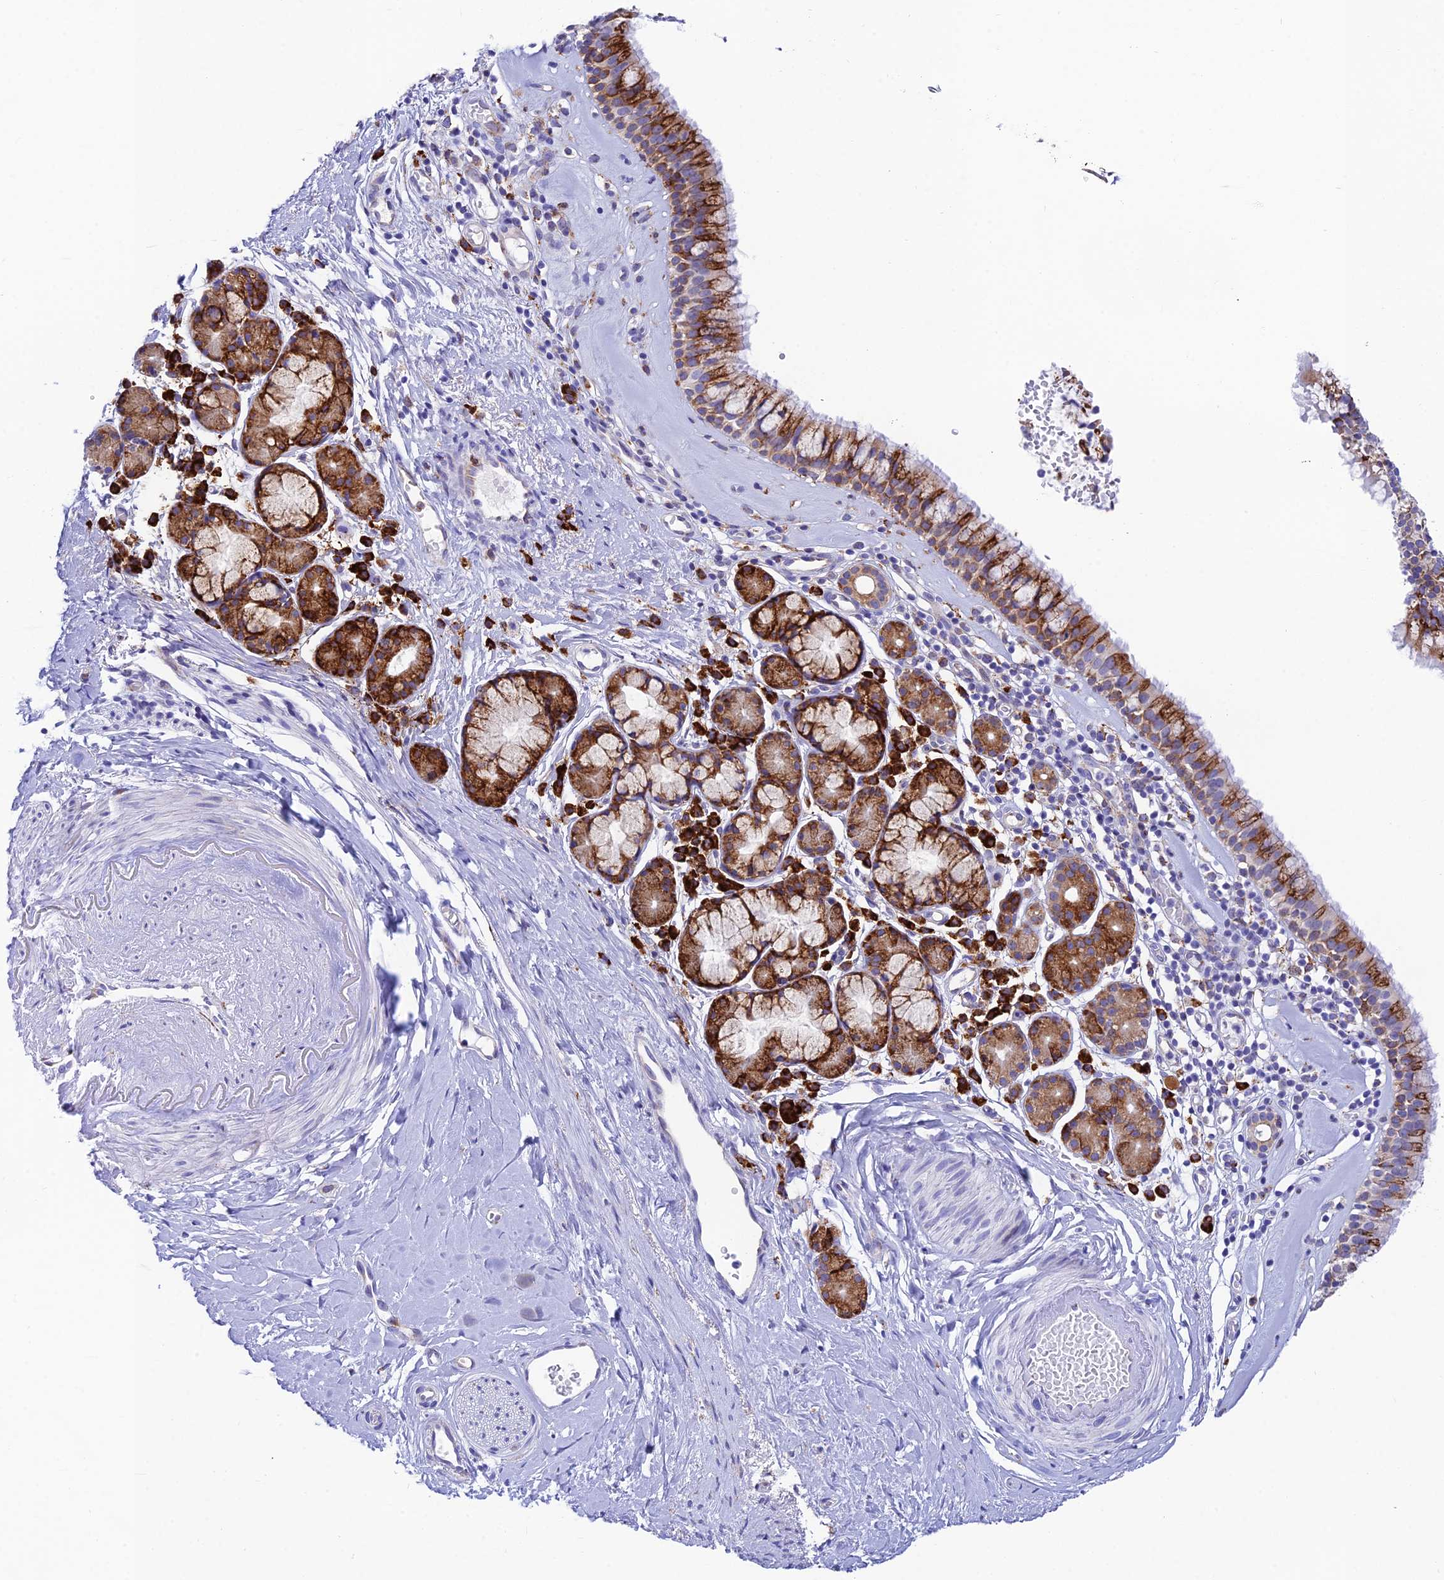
{"staining": {"intensity": "strong", "quantity": "25%-75%", "location": "cytoplasmic/membranous"}, "tissue": "nasopharynx", "cell_type": "Respiratory epithelial cells", "image_type": "normal", "snomed": [{"axis": "morphology", "description": "Normal tissue, NOS"}, {"axis": "topography", "description": "Nasopharynx"}], "caption": "A histopathology image showing strong cytoplasmic/membranous expression in about 25%-75% of respiratory epithelial cells in benign nasopharynx, as visualized by brown immunohistochemical staining.", "gene": "TUBGCP6", "patient": {"sex": "male", "age": 82}}